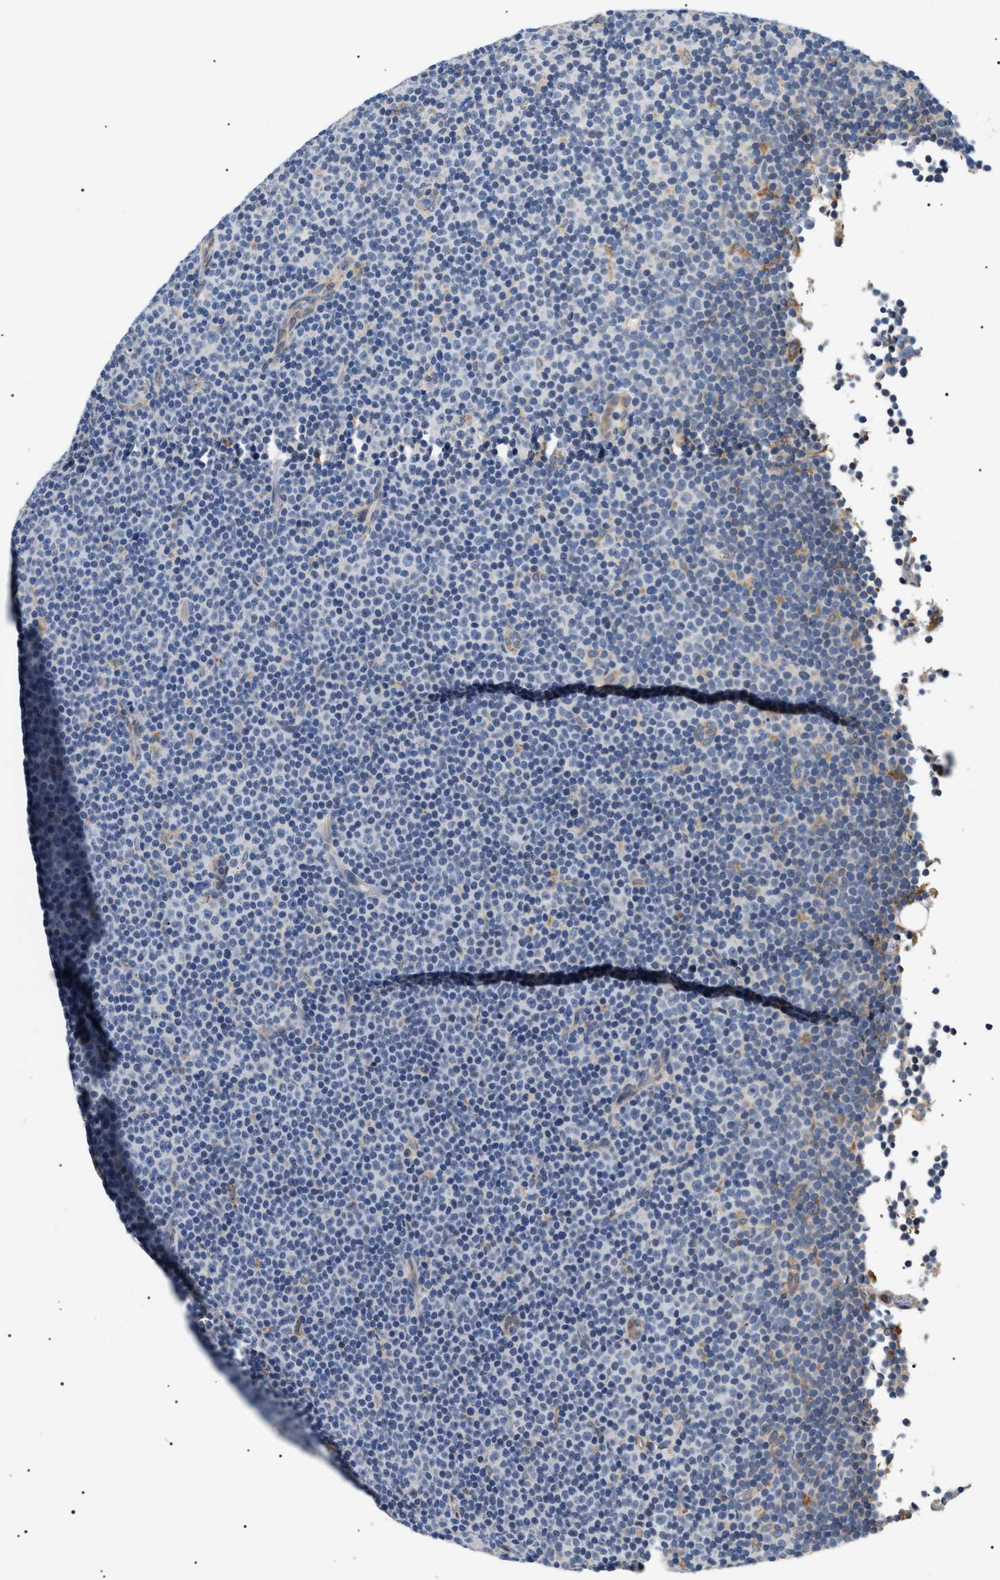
{"staining": {"intensity": "negative", "quantity": "none", "location": "none"}, "tissue": "lymphoma", "cell_type": "Tumor cells", "image_type": "cancer", "snomed": [{"axis": "morphology", "description": "Malignant lymphoma, non-Hodgkin's type, Low grade"}, {"axis": "topography", "description": "Lymph node"}], "caption": "The image shows no significant staining in tumor cells of lymphoma.", "gene": "HSD17B11", "patient": {"sex": "female", "age": 67}}